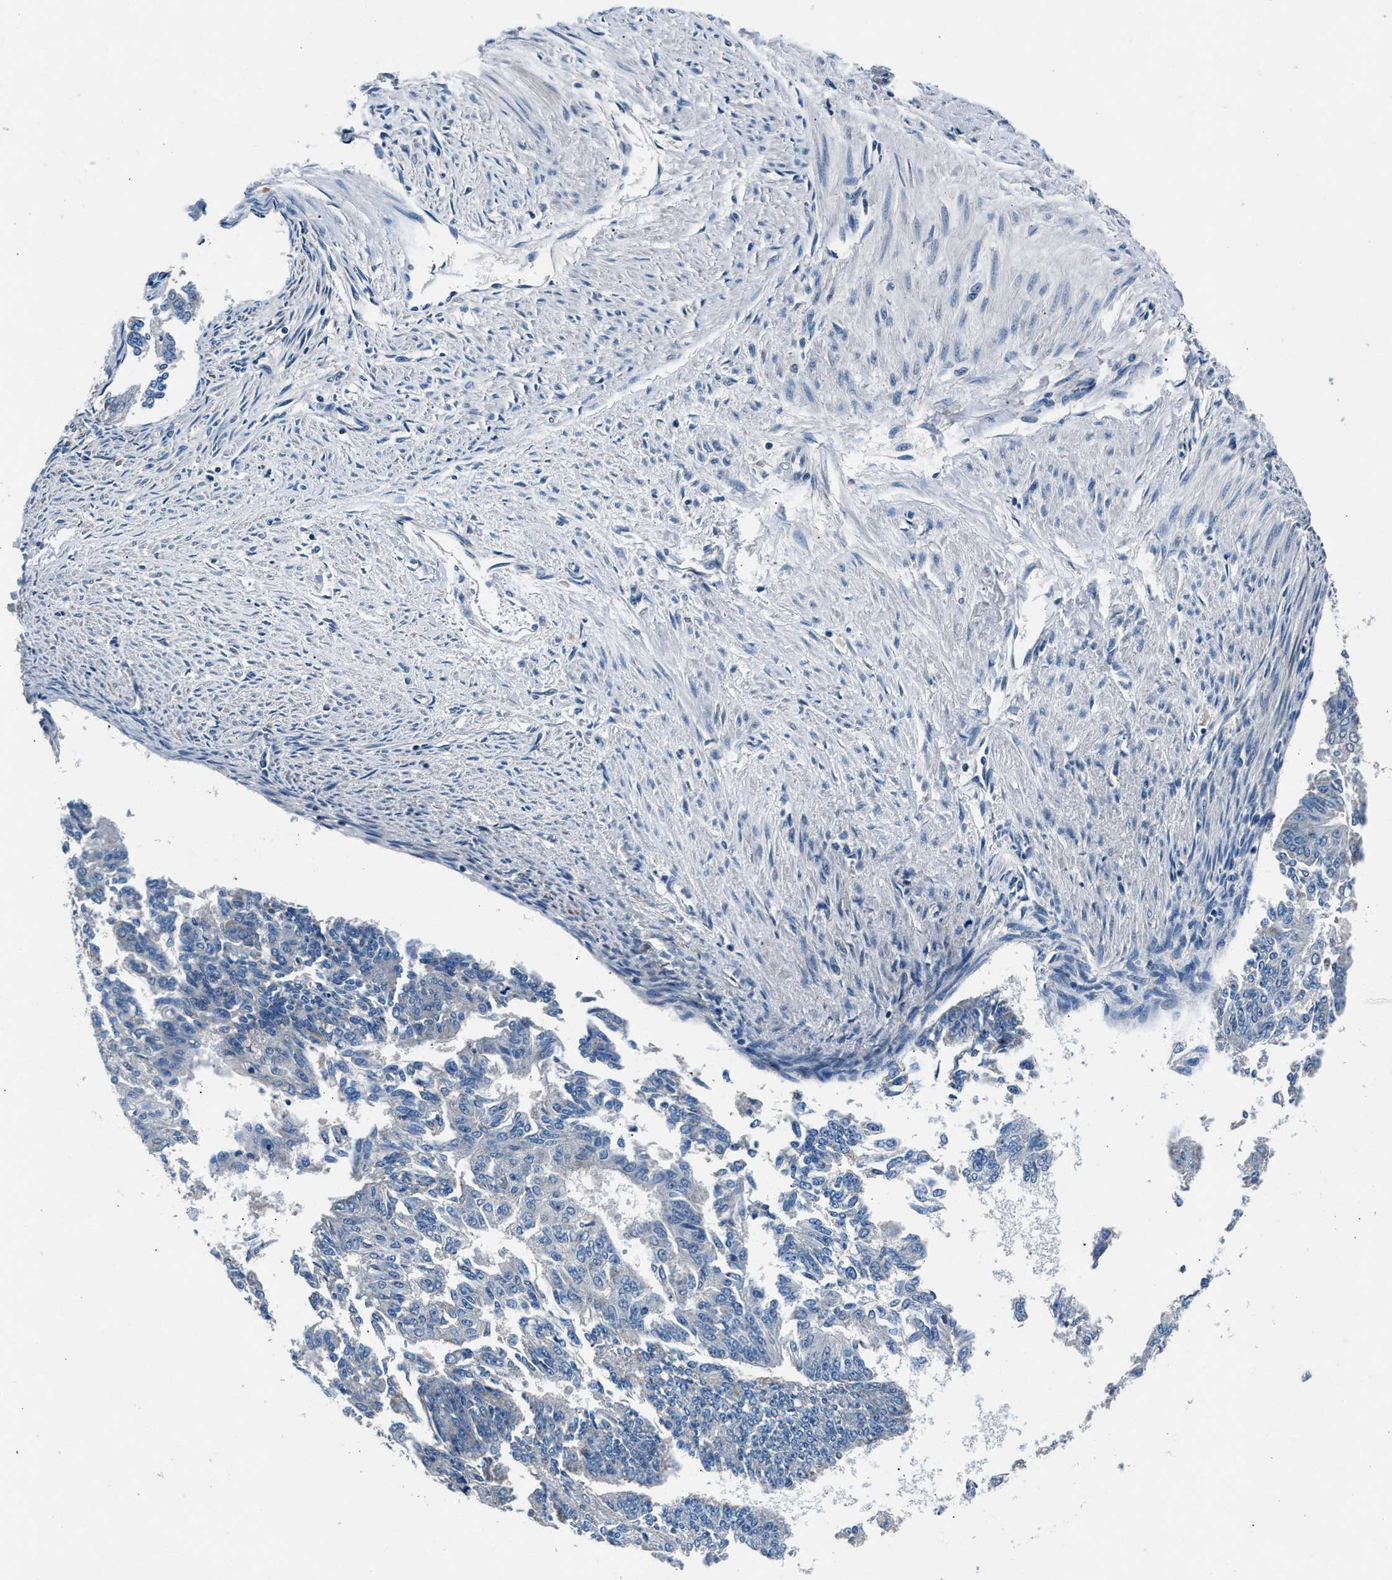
{"staining": {"intensity": "negative", "quantity": "none", "location": "none"}, "tissue": "endometrial cancer", "cell_type": "Tumor cells", "image_type": "cancer", "snomed": [{"axis": "morphology", "description": "Adenocarcinoma, NOS"}, {"axis": "topography", "description": "Endometrium"}], "caption": "DAB (3,3'-diaminobenzidine) immunohistochemical staining of human adenocarcinoma (endometrial) shows no significant staining in tumor cells.", "gene": "DENND6B", "patient": {"sex": "female", "age": 32}}